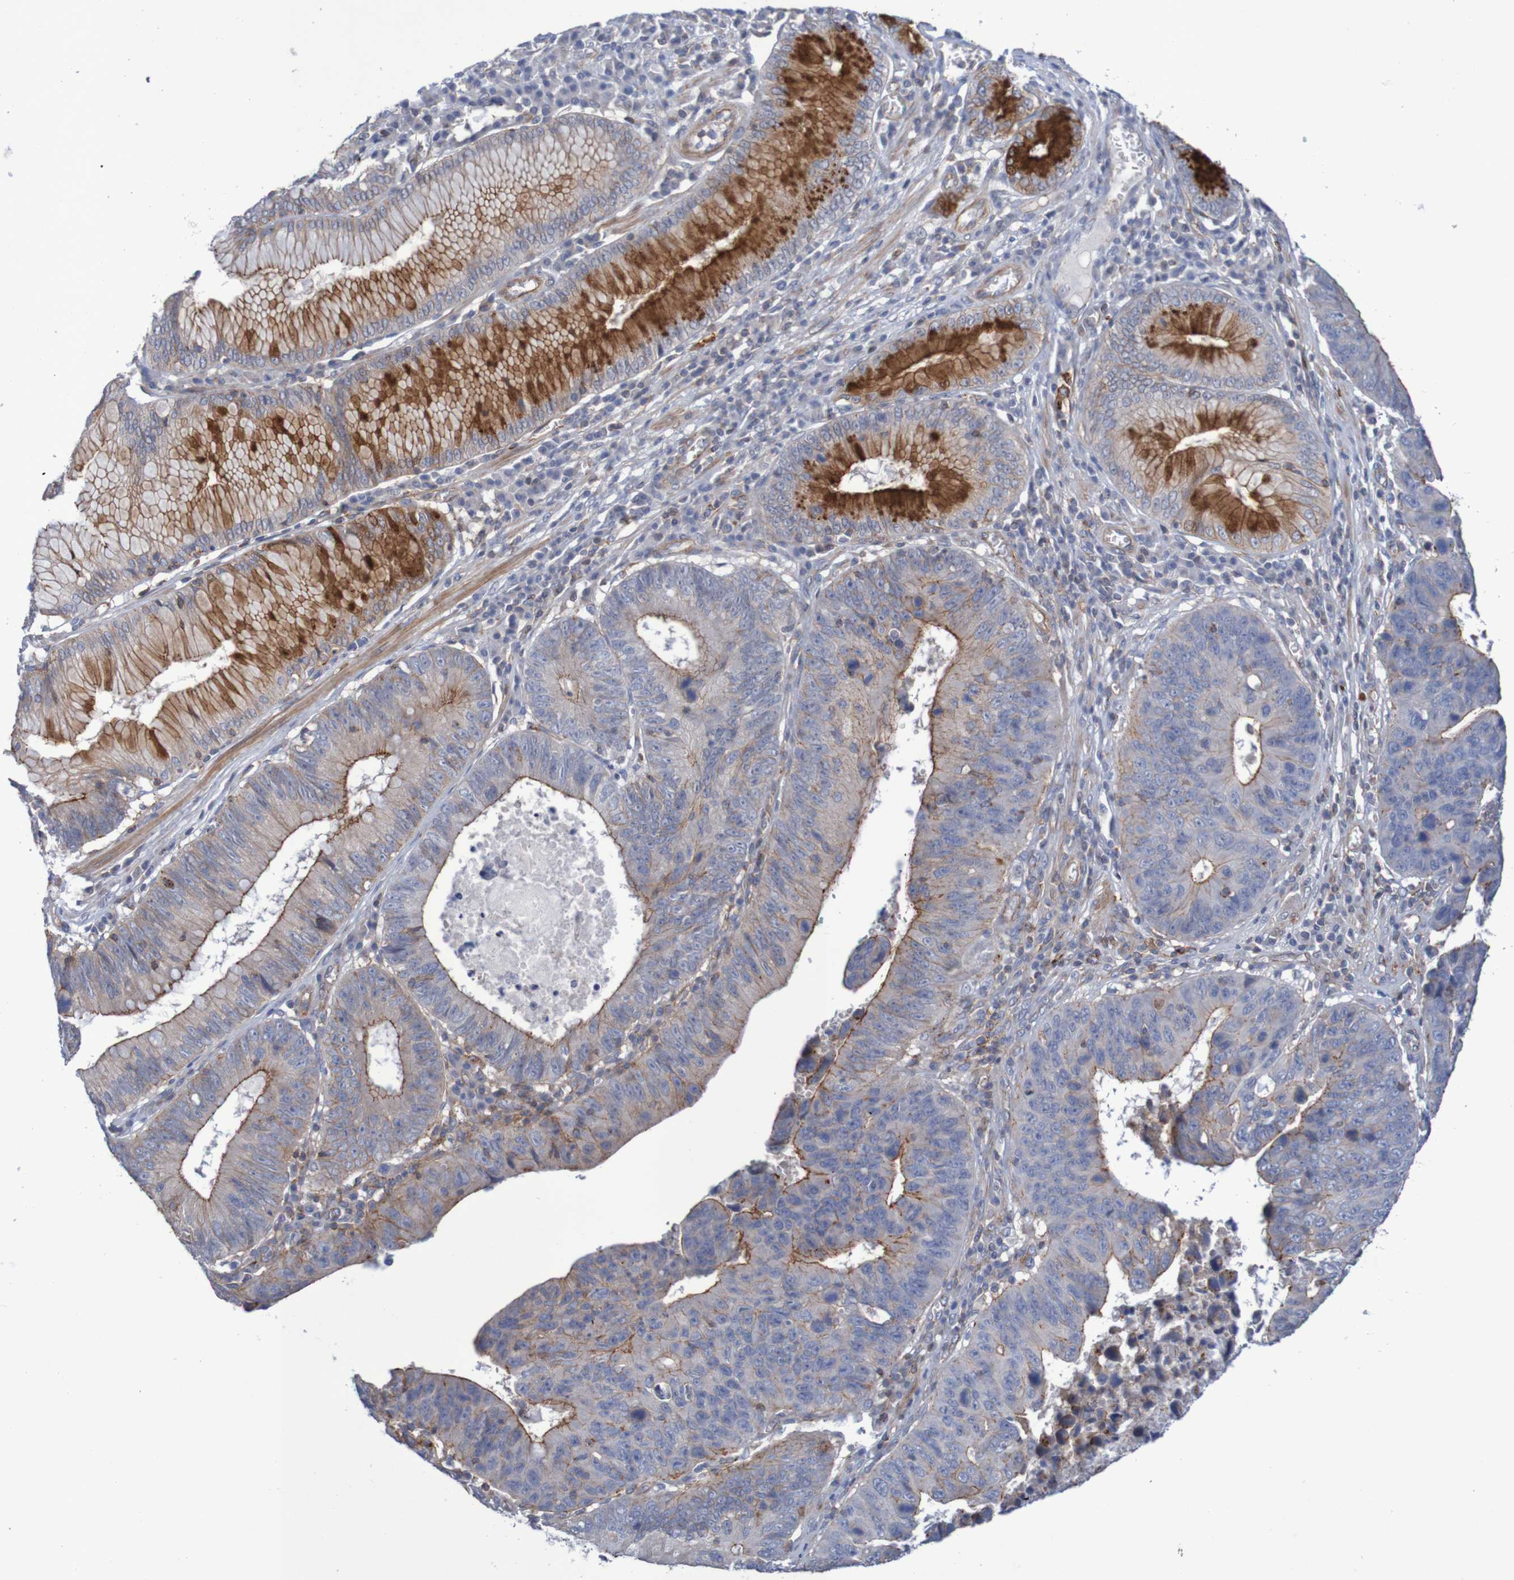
{"staining": {"intensity": "moderate", "quantity": ">75%", "location": "cytoplasmic/membranous"}, "tissue": "stomach cancer", "cell_type": "Tumor cells", "image_type": "cancer", "snomed": [{"axis": "morphology", "description": "Adenocarcinoma, NOS"}, {"axis": "topography", "description": "Stomach"}], "caption": "A high-resolution histopathology image shows immunohistochemistry staining of stomach cancer, which shows moderate cytoplasmic/membranous positivity in approximately >75% of tumor cells.", "gene": "NECTIN2", "patient": {"sex": "male", "age": 59}}